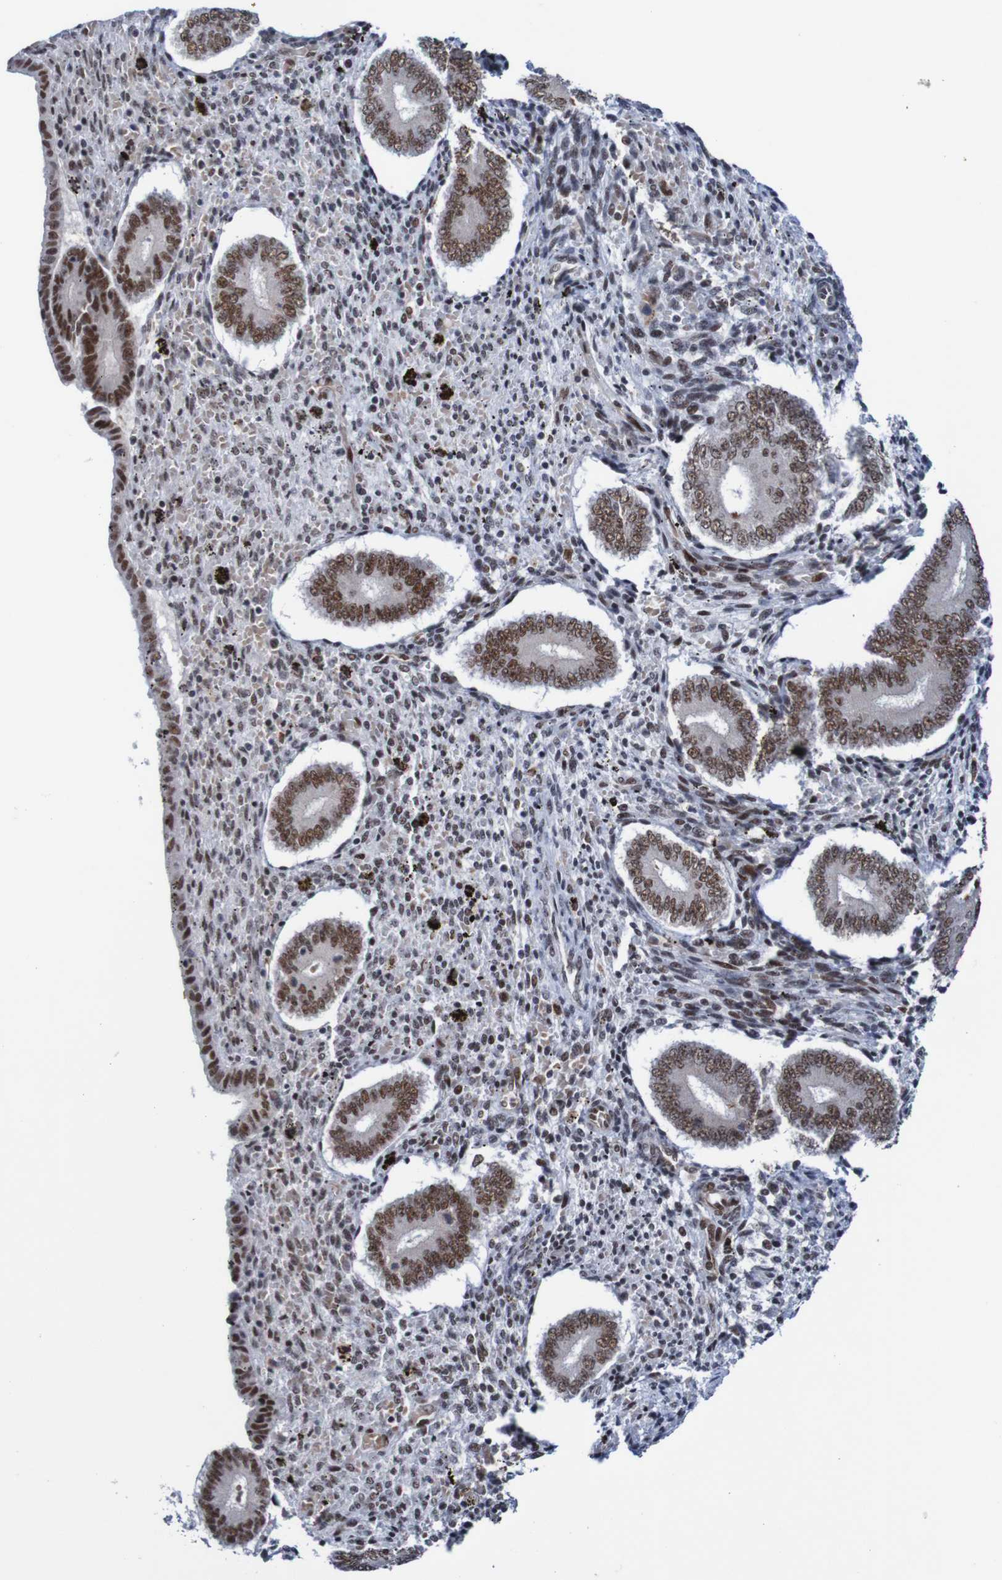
{"staining": {"intensity": "moderate", "quantity": "25%-75%", "location": "nuclear"}, "tissue": "endometrium", "cell_type": "Cells in endometrial stroma", "image_type": "normal", "snomed": [{"axis": "morphology", "description": "Normal tissue, NOS"}, {"axis": "topography", "description": "Endometrium"}], "caption": "Protein analysis of normal endometrium demonstrates moderate nuclear positivity in approximately 25%-75% of cells in endometrial stroma. (Stains: DAB in brown, nuclei in blue, Microscopy: brightfield microscopy at high magnification).", "gene": "CDC5L", "patient": {"sex": "female", "age": 42}}